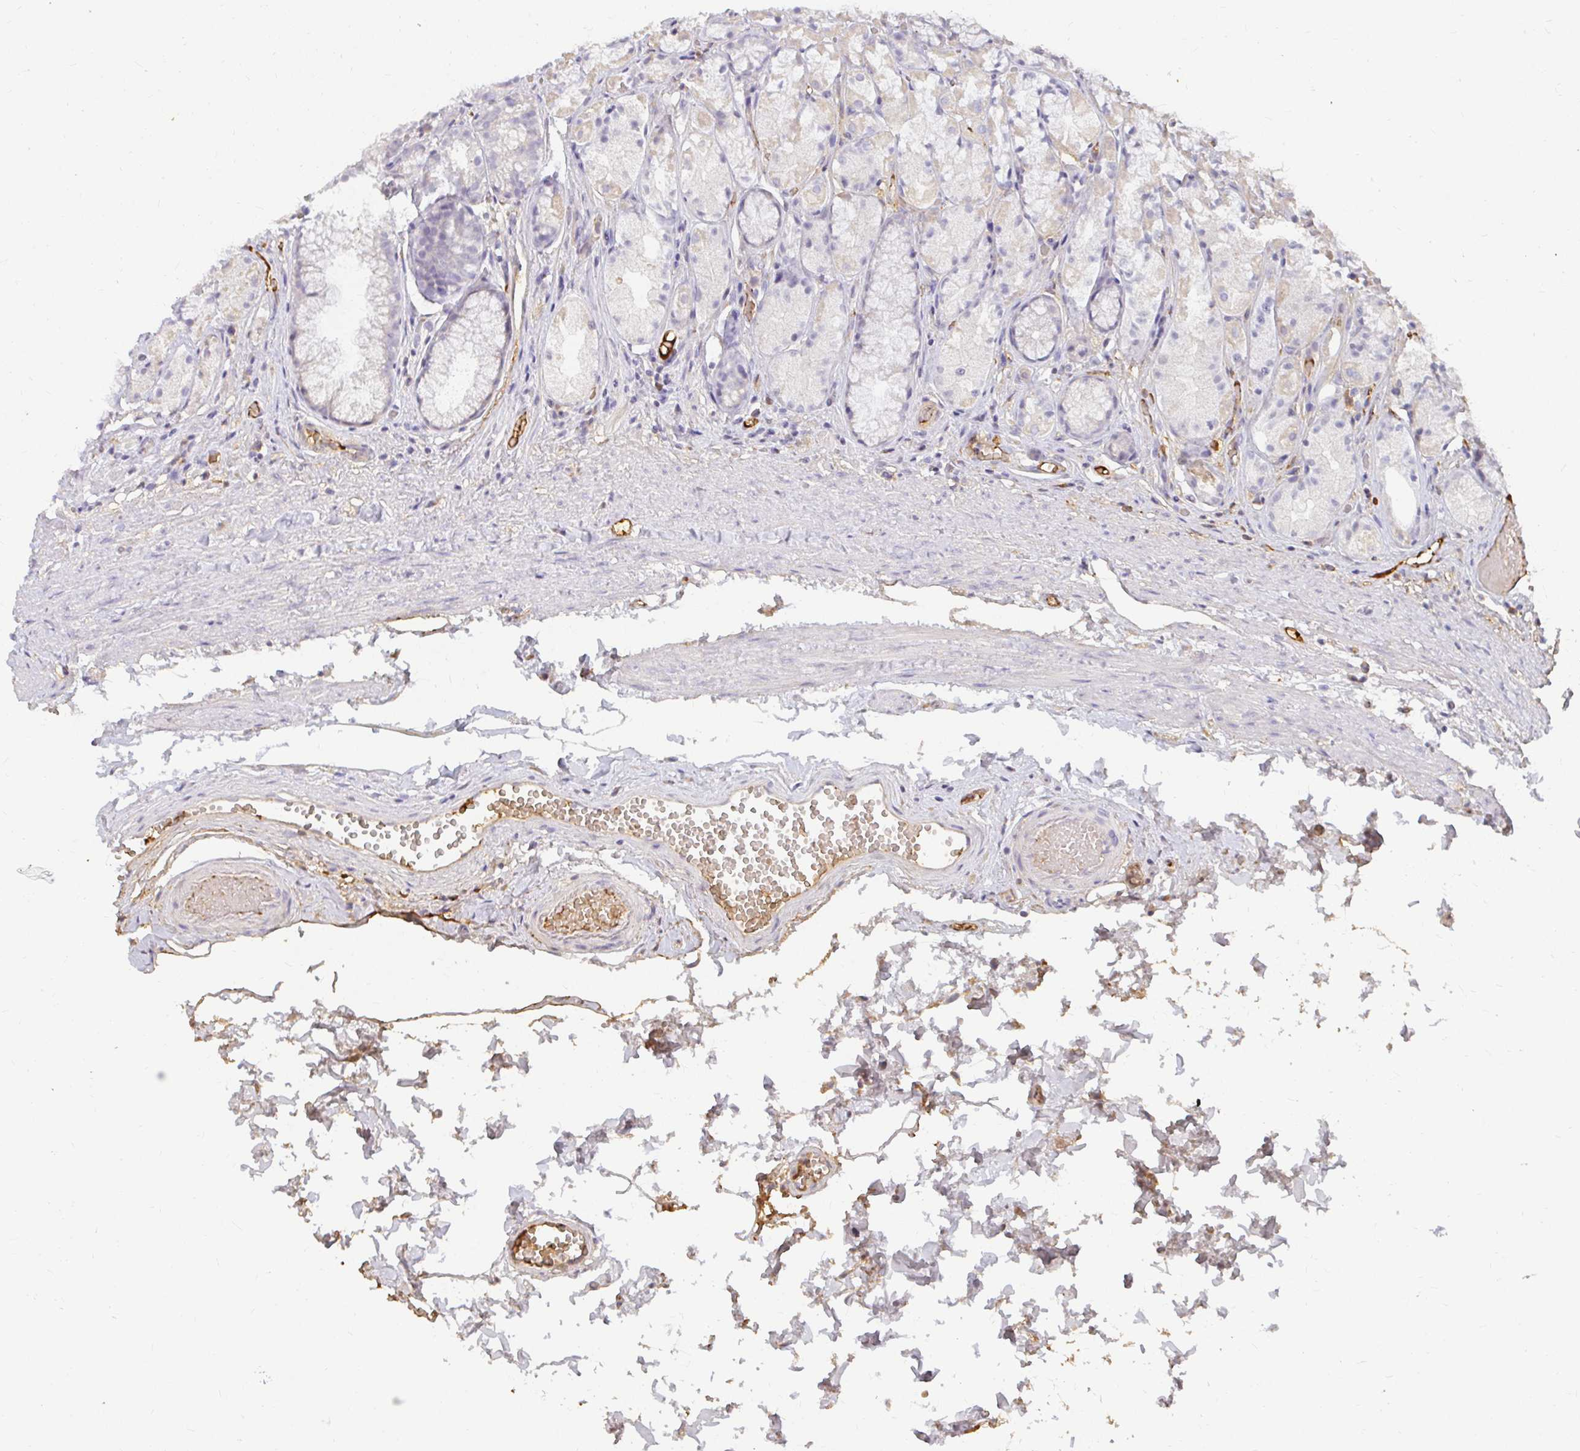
{"staining": {"intensity": "negative", "quantity": "none", "location": "none"}, "tissue": "stomach", "cell_type": "Glandular cells", "image_type": "normal", "snomed": [{"axis": "morphology", "description": "Normal tissue, NOS"}, {"axis": "topography", "description": "Stomach"}], "caption": "Stomach was stained to show a protein in brown. There is no significant staining in glandular cells. (DAB (3,3'-diaminobenzidine) IHC, high magnification).", "gene": "LOXL4", "patient": {"sex": "male", "age": 70}}